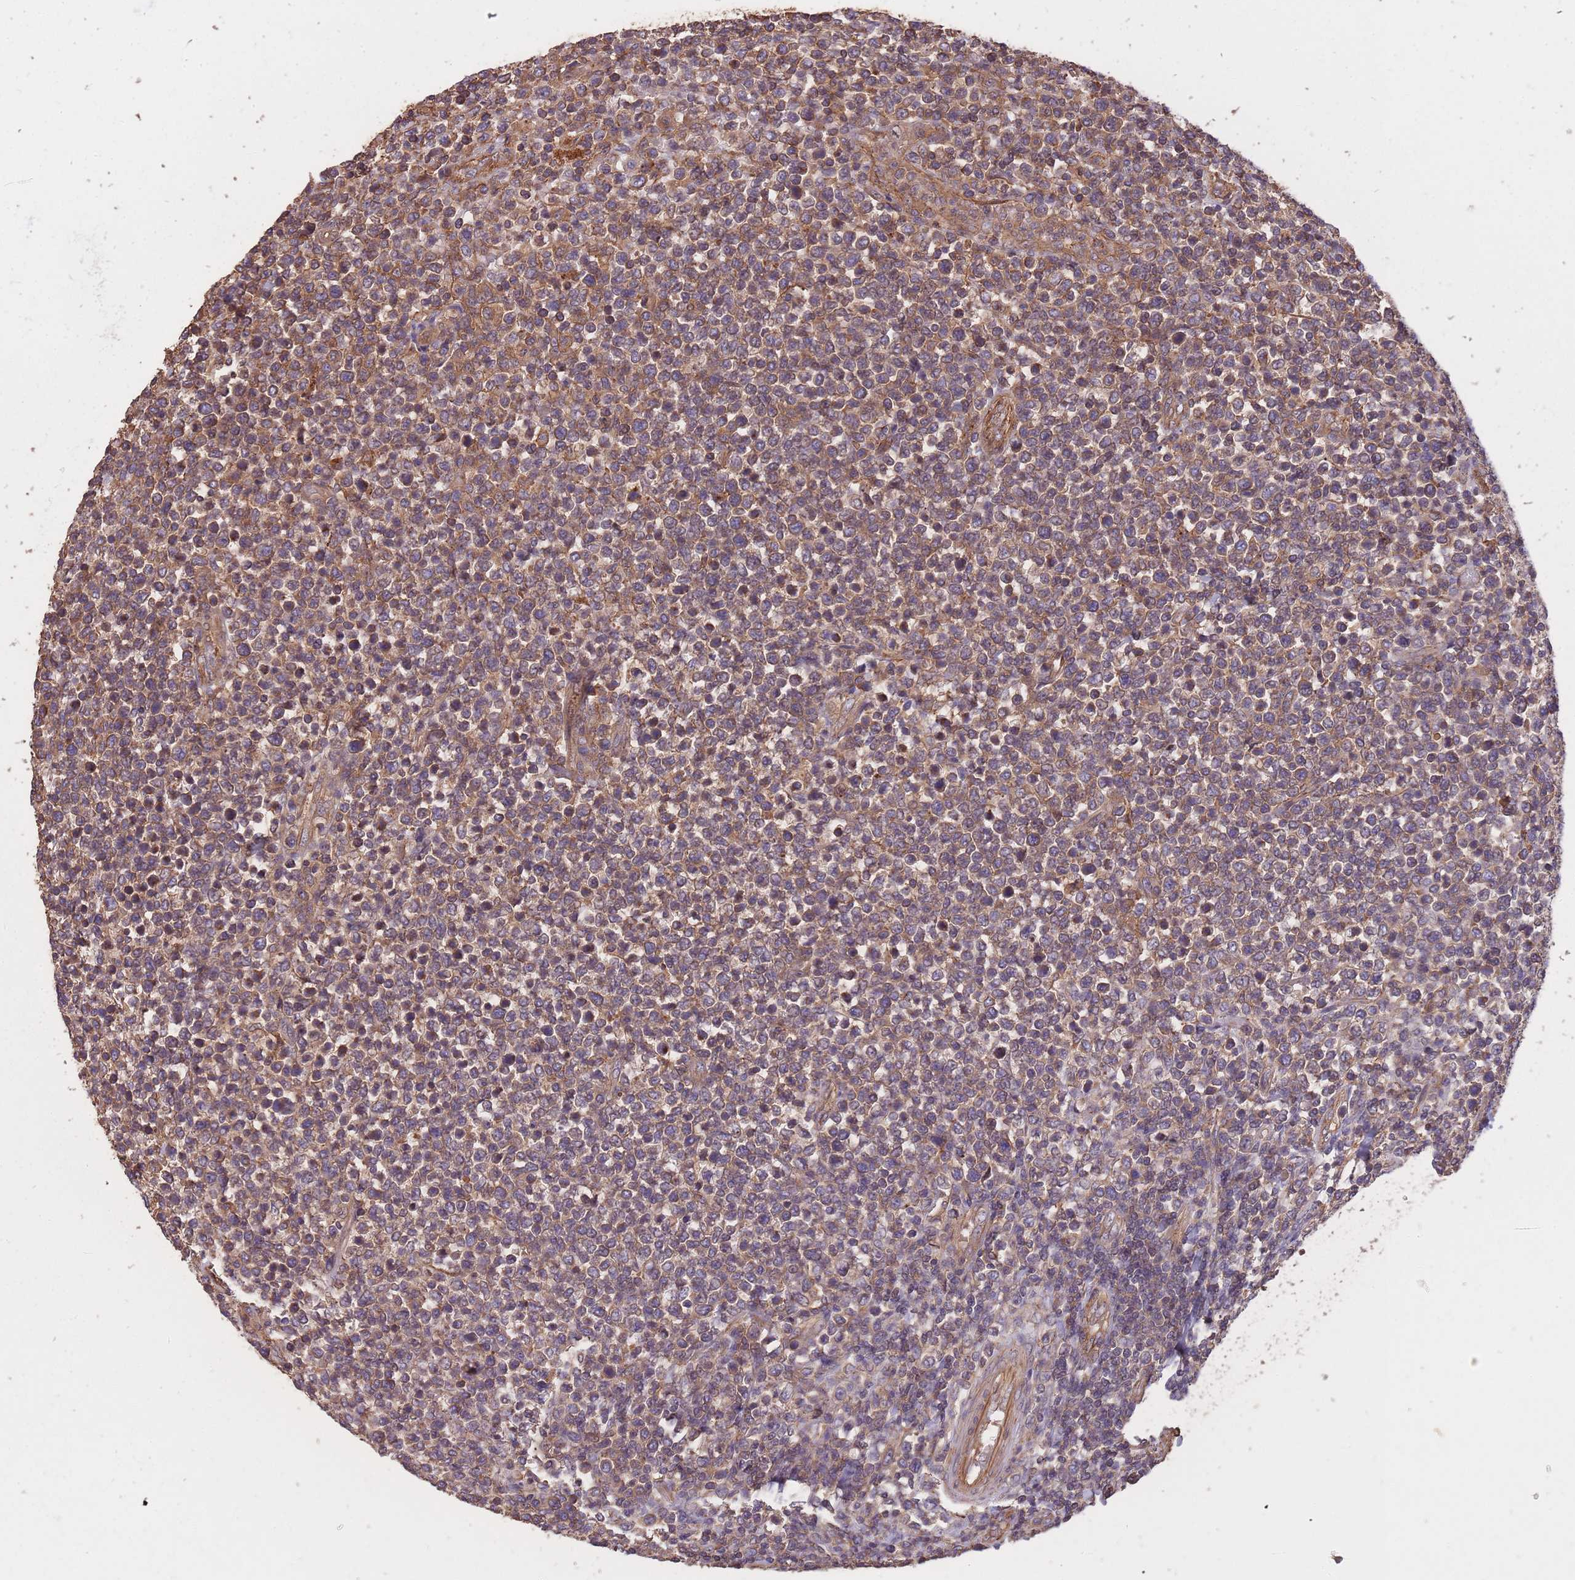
{"staining": {"intensity": "moderate", "quantity": ">75%", "location": "cytoplasmic/membranous"}, "tissue": "lymphoma", "cell_type": "Tumor cells", "image_type": "cancer", "snomed": [{"axis": "morphology", "description": "Malignant lymphoma, non-Hodgkin's type, High grade"}, {"axis": "topography", "description": "Soft tissue"}], "caption": "Immunohistochemical staining of human malignant lymphoma, non-Hodgkin's type (high-grade) exhibits moderate cytoplasmic/membranous protein positivity in about >75% of tumor cells. (Stains: DAB in brown, nuclei in blue, Microscopy: brightfield microscopy at high magnification).", "gene": "ARMH3", "patient": {"sex": "female", "age": 56}}